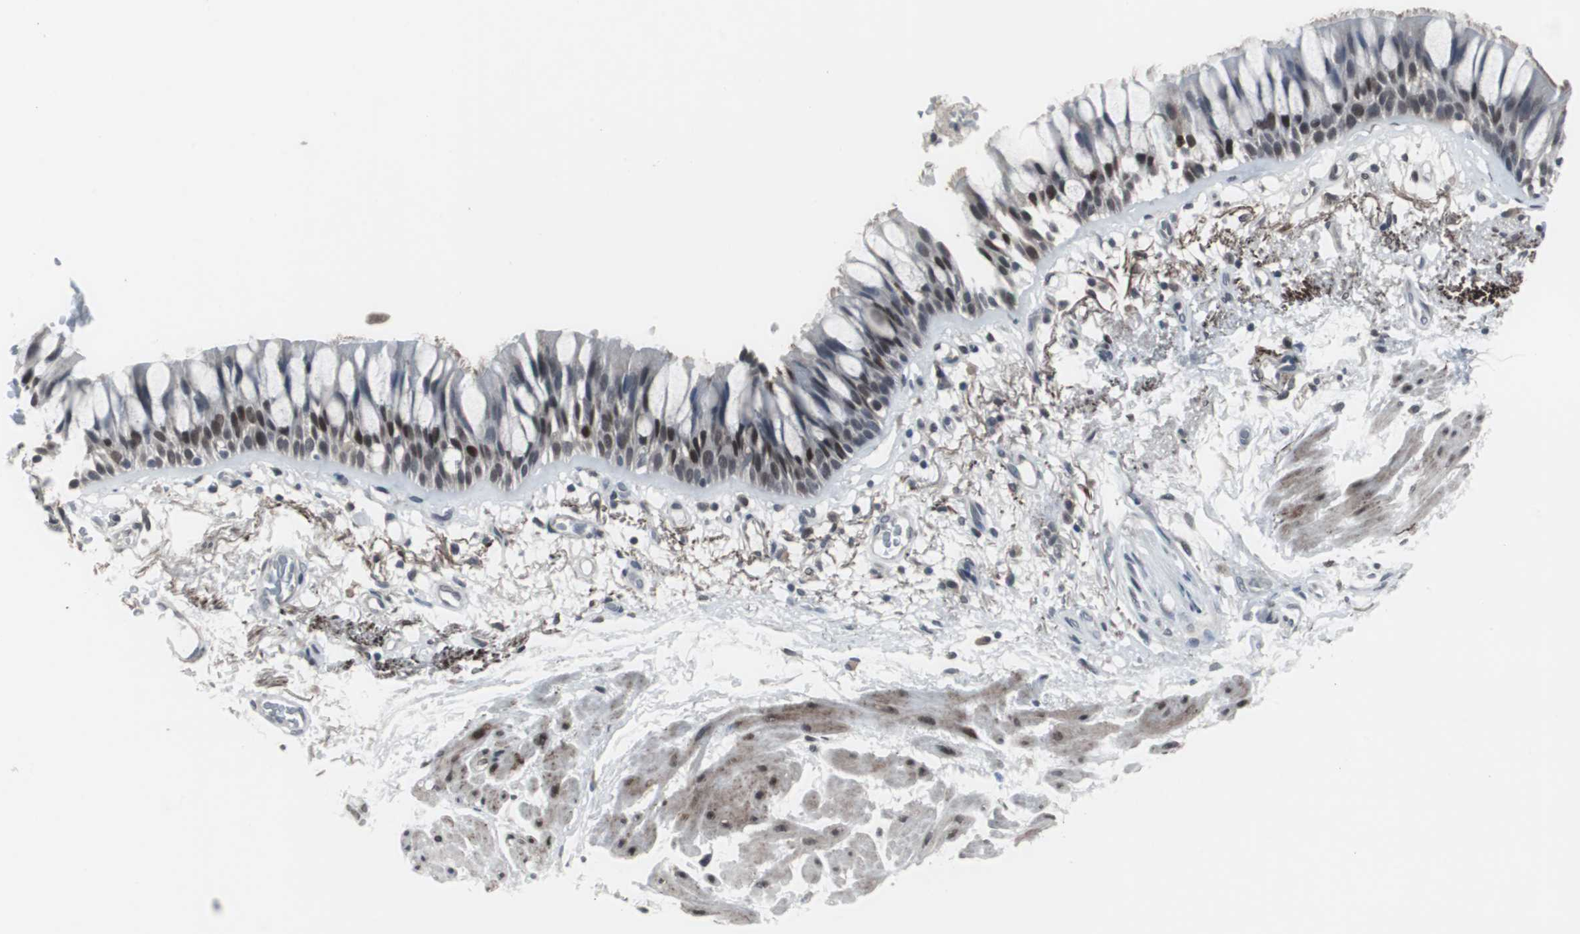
{"staining": {"intensity": "strong", "quantity": ">75%", "location": "nuclear"}, "tissue": "bronchus", "cell_type": "Respiratory epithelial cells", "image_type": "normal", "snomed": [{"axis": "morphology", "description": "Normal tissue, NOS"}, {"axis": "topography", "description": "Bronchus"}], "caption": "IHC of normal bronchus displays high levels of strong nuclear expression in about >75% of respiratory epithelial cells. (IHC, brightfield microscopy, high magnification).", "gene": "FOXP4", "patient": {"sex": "male", "age": 66}}